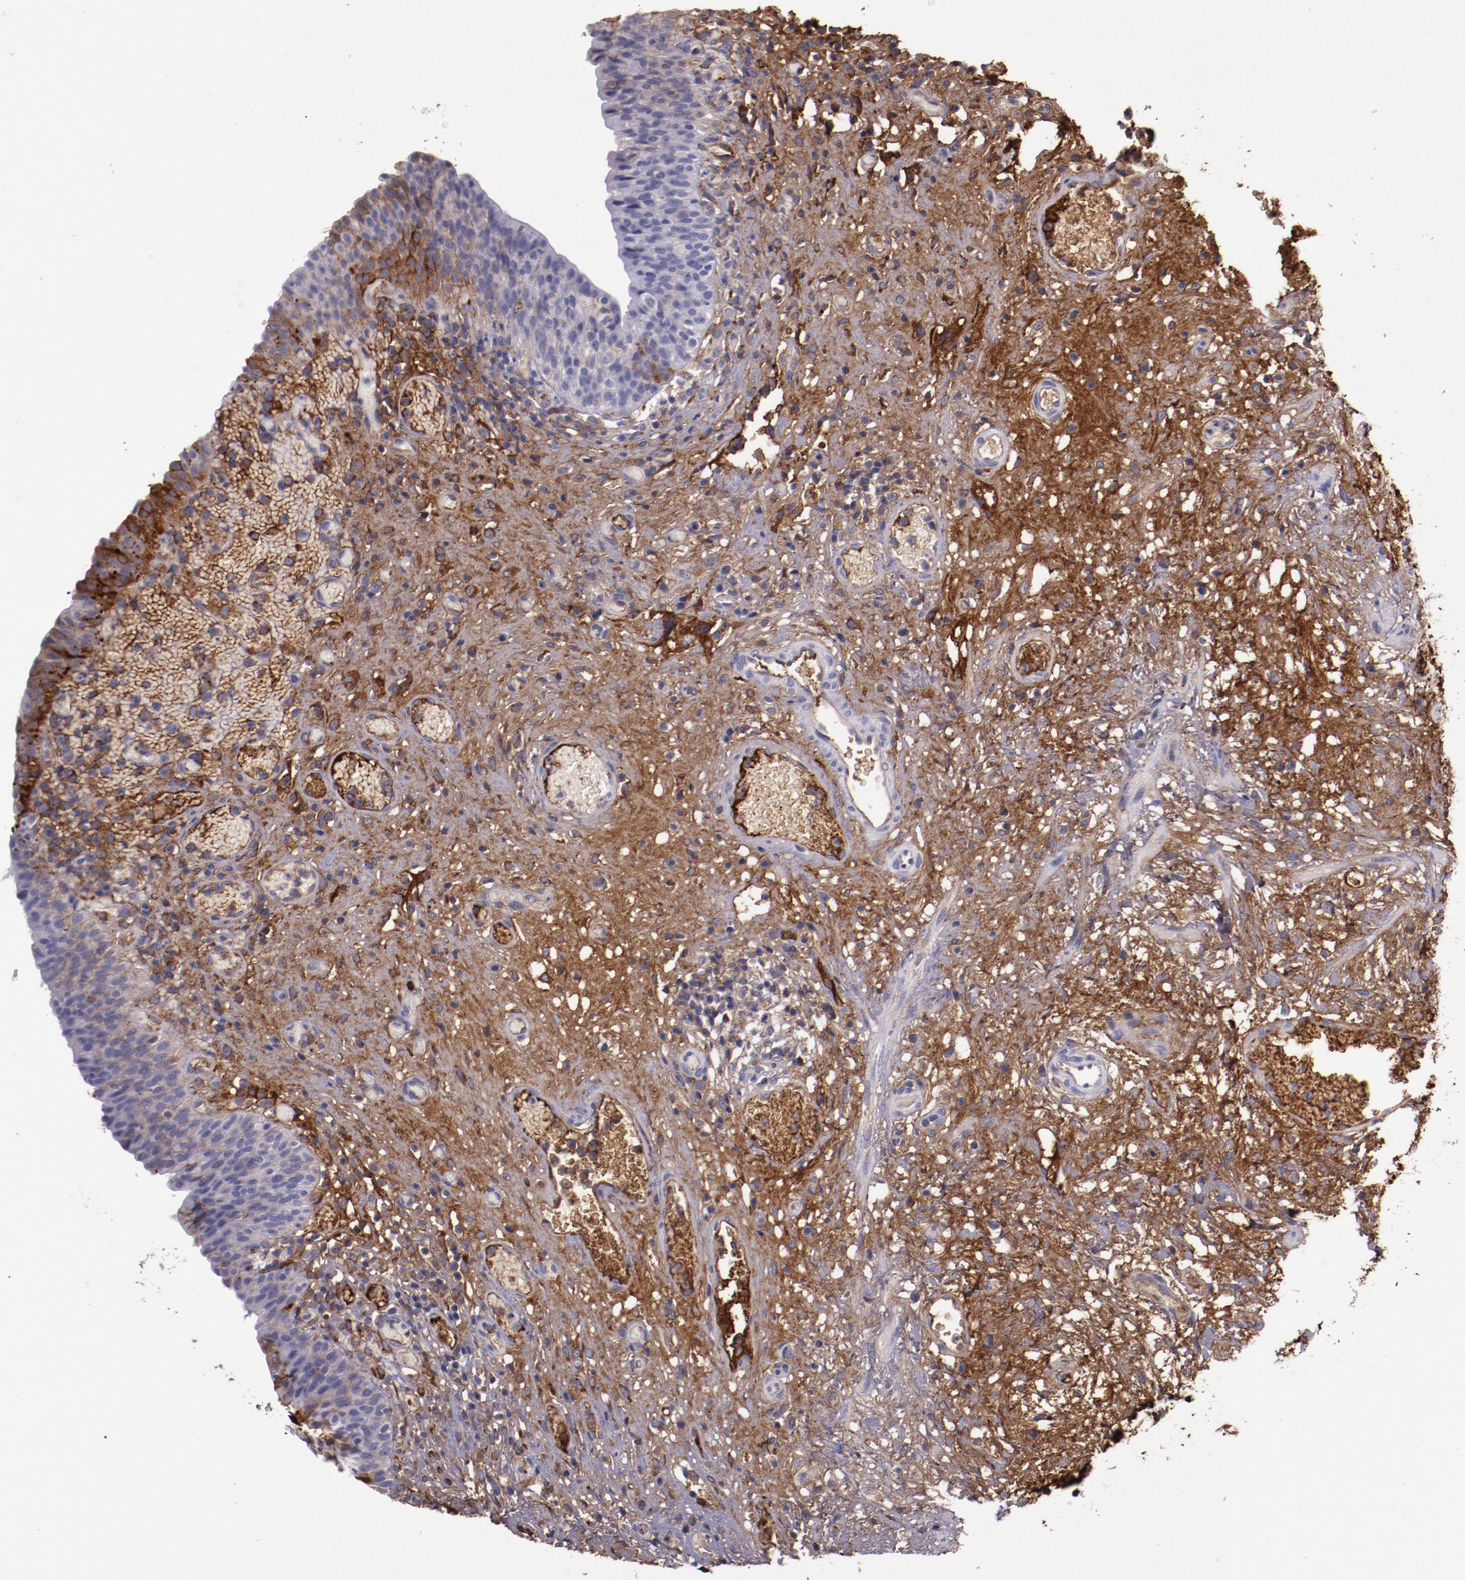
{"staining": {"intensity": "moderate", "quantity": "<25%", "location": "cytoplasmic/membranous"}, "tissue": "urinary bladder", "cell_type": "Urothelial cells", "image_type": "normal", "snomed": [{"axis": "morphology", "description": "Normal tissue, NOS"}, {"axis": "morphology", "description": "Urothelial carcinoma, High grade"}, {"axis": "topography", "description": "Urinary bladder"}], "caption": "Immunohistochemical staining of normal urinary bladder displays moderate cytoplasmic/membranous protein staining in about <25% of urothelial cells.", "gene": "A2M", "patient": {"sex": "male", "age": 51}}